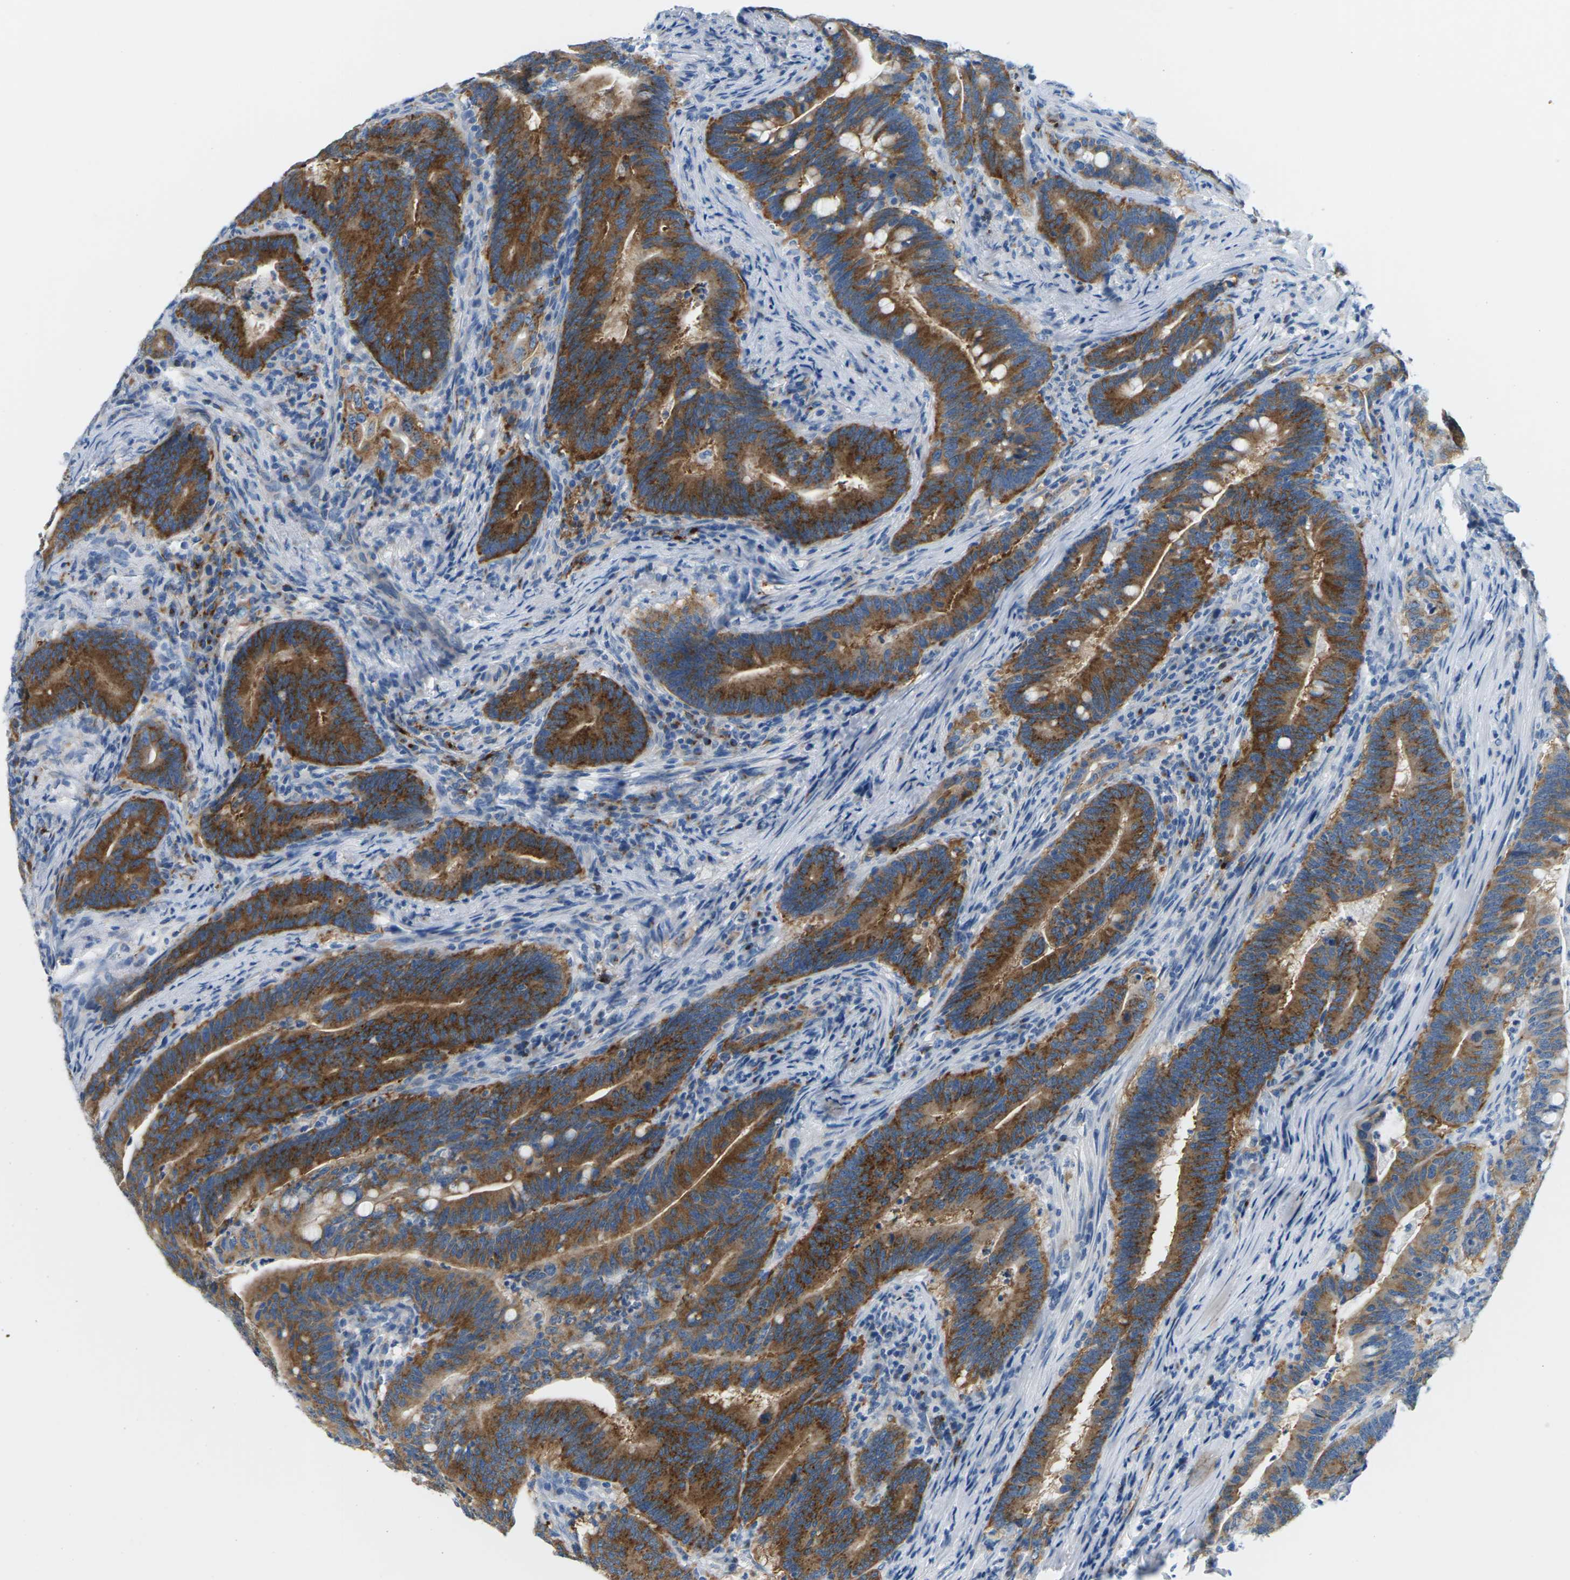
{"staining": {"intensity": "strong", "quantity": ">75%", "location": "cytoplasmic/membranous"}, "tissue": "colorectal cancer", "cell_type": "Tumor cells", "image_type": "cancer", "snomed": [{"axis": "morphology", "description": "Normal tissue, NOS"}, {"axis": "morphology", "description": "Adenocarcinoma, NOS"}, {"axis": "topography", "description": "Colon"}], "caption": "Approximately >75% of tumor cells in colorectal adenocarcinoma demonstrate strong cytoplasmic/membranous protein positivity as visualized by brown immunohistochemical staining.", "gene": "SYNGR2", "patient": {"sex": "female", "age": 66}}